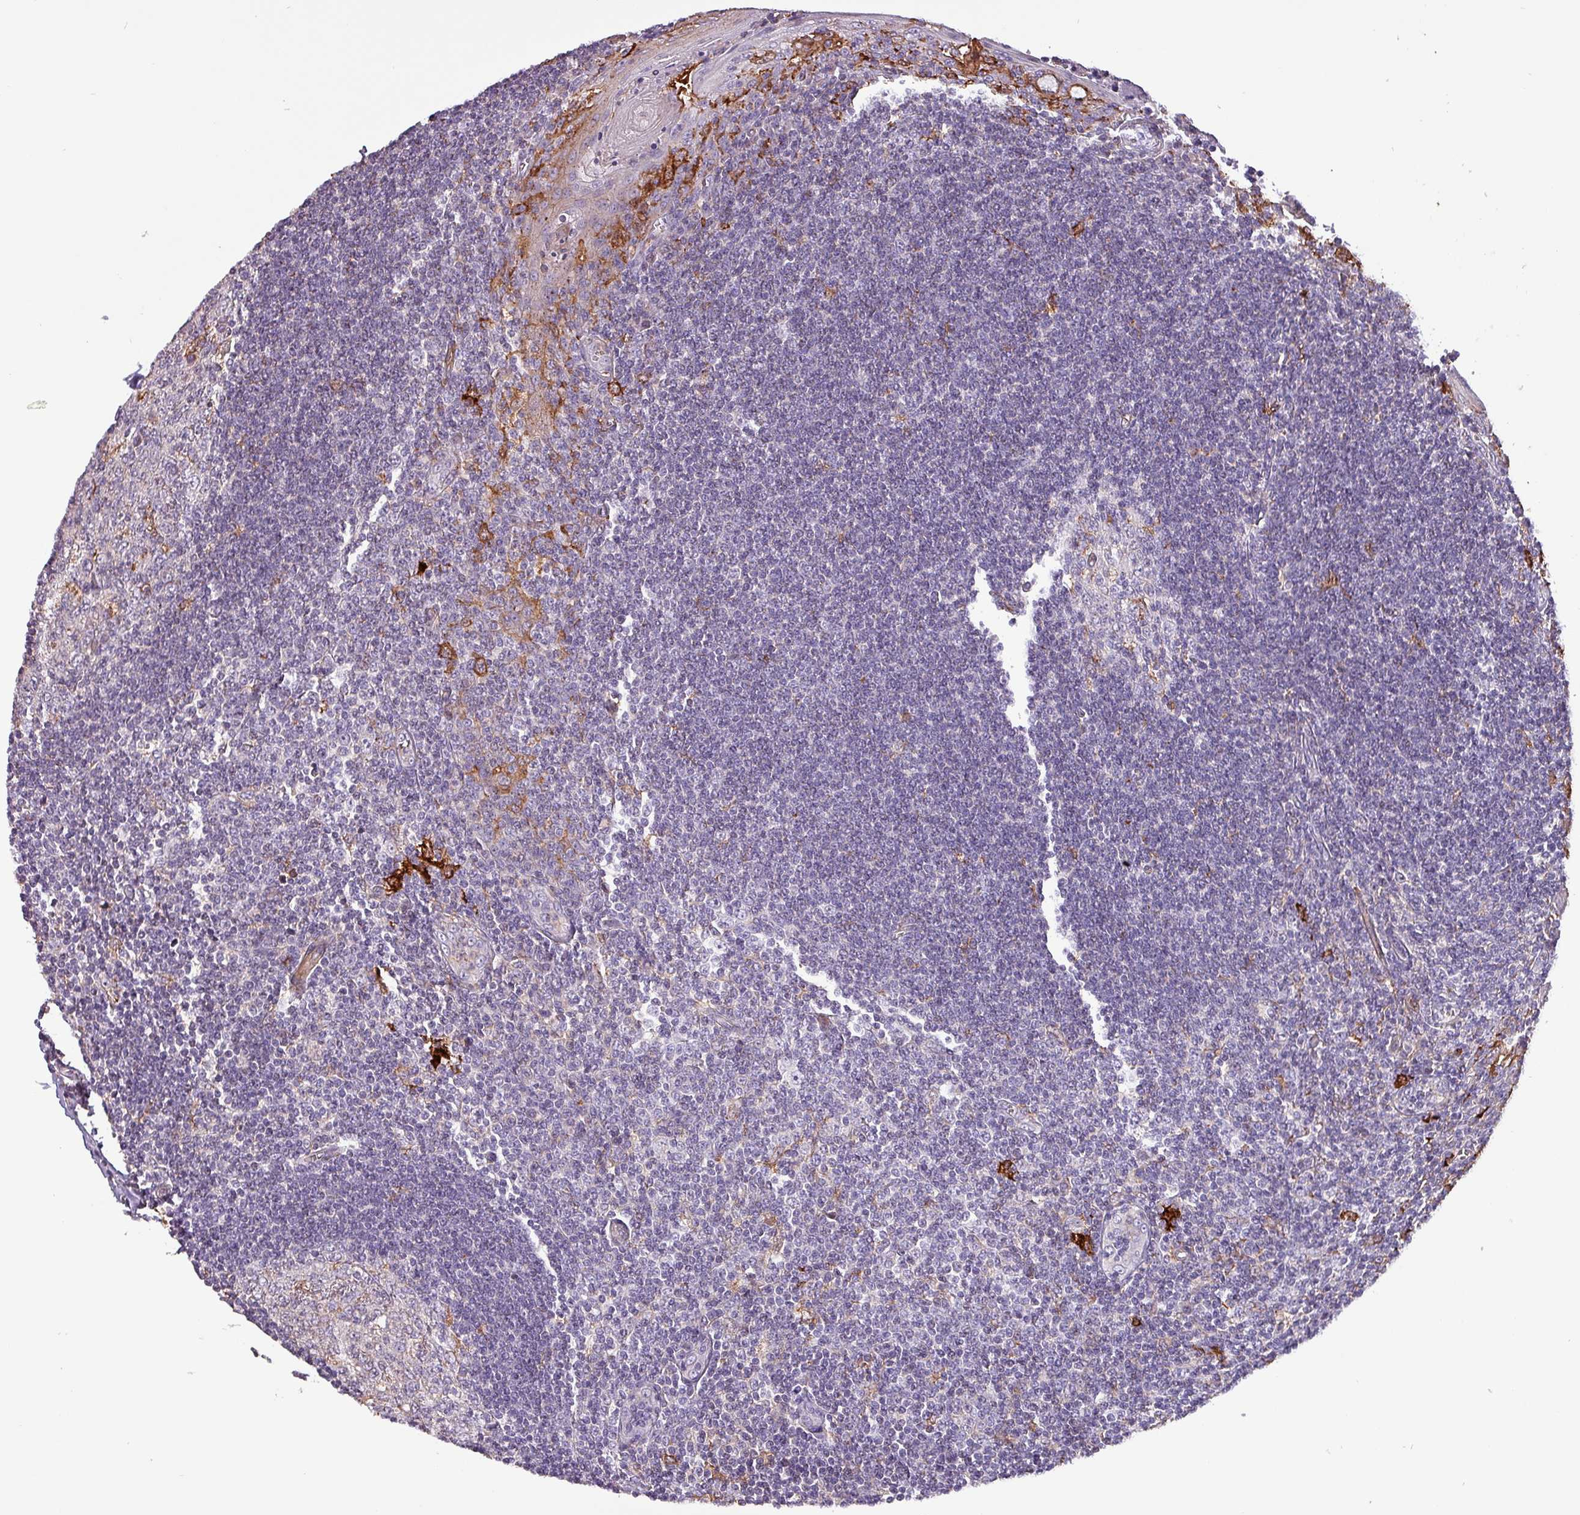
{"staining": {"intensity": "moderate", "quantity": "<25%", "location": "cytoplasmic/membranous"}, "tissue": "tonsil", "cell_type": "Germinal center cells", "image_type": "normal", "snomed": [{"axis": "morphology", "description": "Normal tissue, NOS"}, {"axis": "topography", "description": "Tonsil"}], "caption": "Immunohistochemical staining of unremarkable tonsil exhibits moderate cytoplasmic/membranous protein staining in approximately <25% of germinal center cells. (DAB (3,3'-diaminobenzidine) IHC with brightfield microscopy, high magnification).", "gene": "SCIN", "patient": {"sex": "male", "age": 27}}